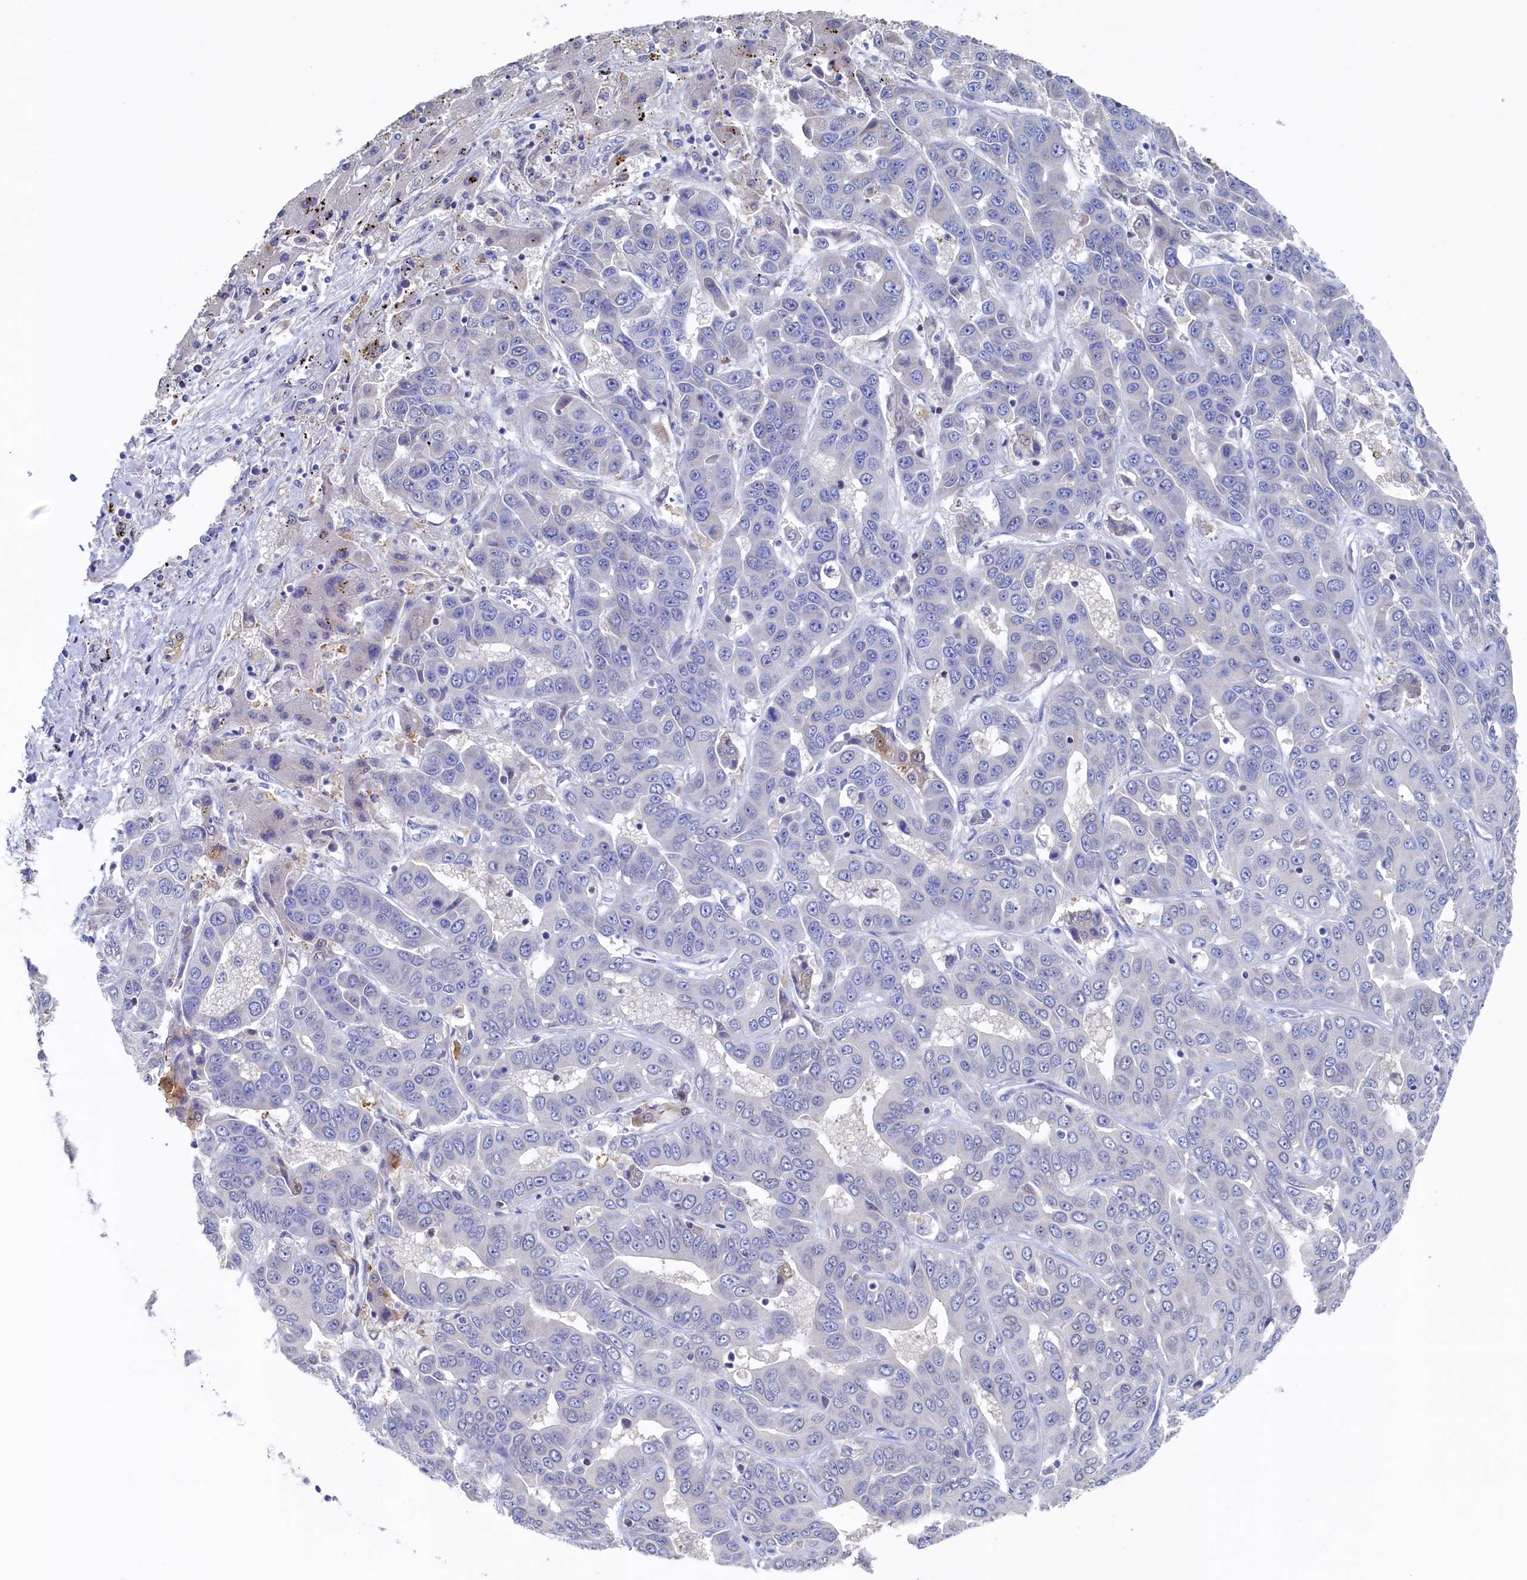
{"staining": {"intensity": "negative", "quantity": "none", "location": "none"}, "tissue": "liver cancer", "cell_type": "Tumor cells", "image_type": "cancer", "snomed": [{"axis": "morphology", "description": "Cholangiocarcinoma"}, {"axis": "topography", "description": "Liver"}], "caption": "This is an immunohistochemistry (IHC) image of liver cancer (cholangiocarcinoma). There is no staining in tumor cells.", "gene": "C11orf54", "patient": {"sex": "female", "age": 52}}